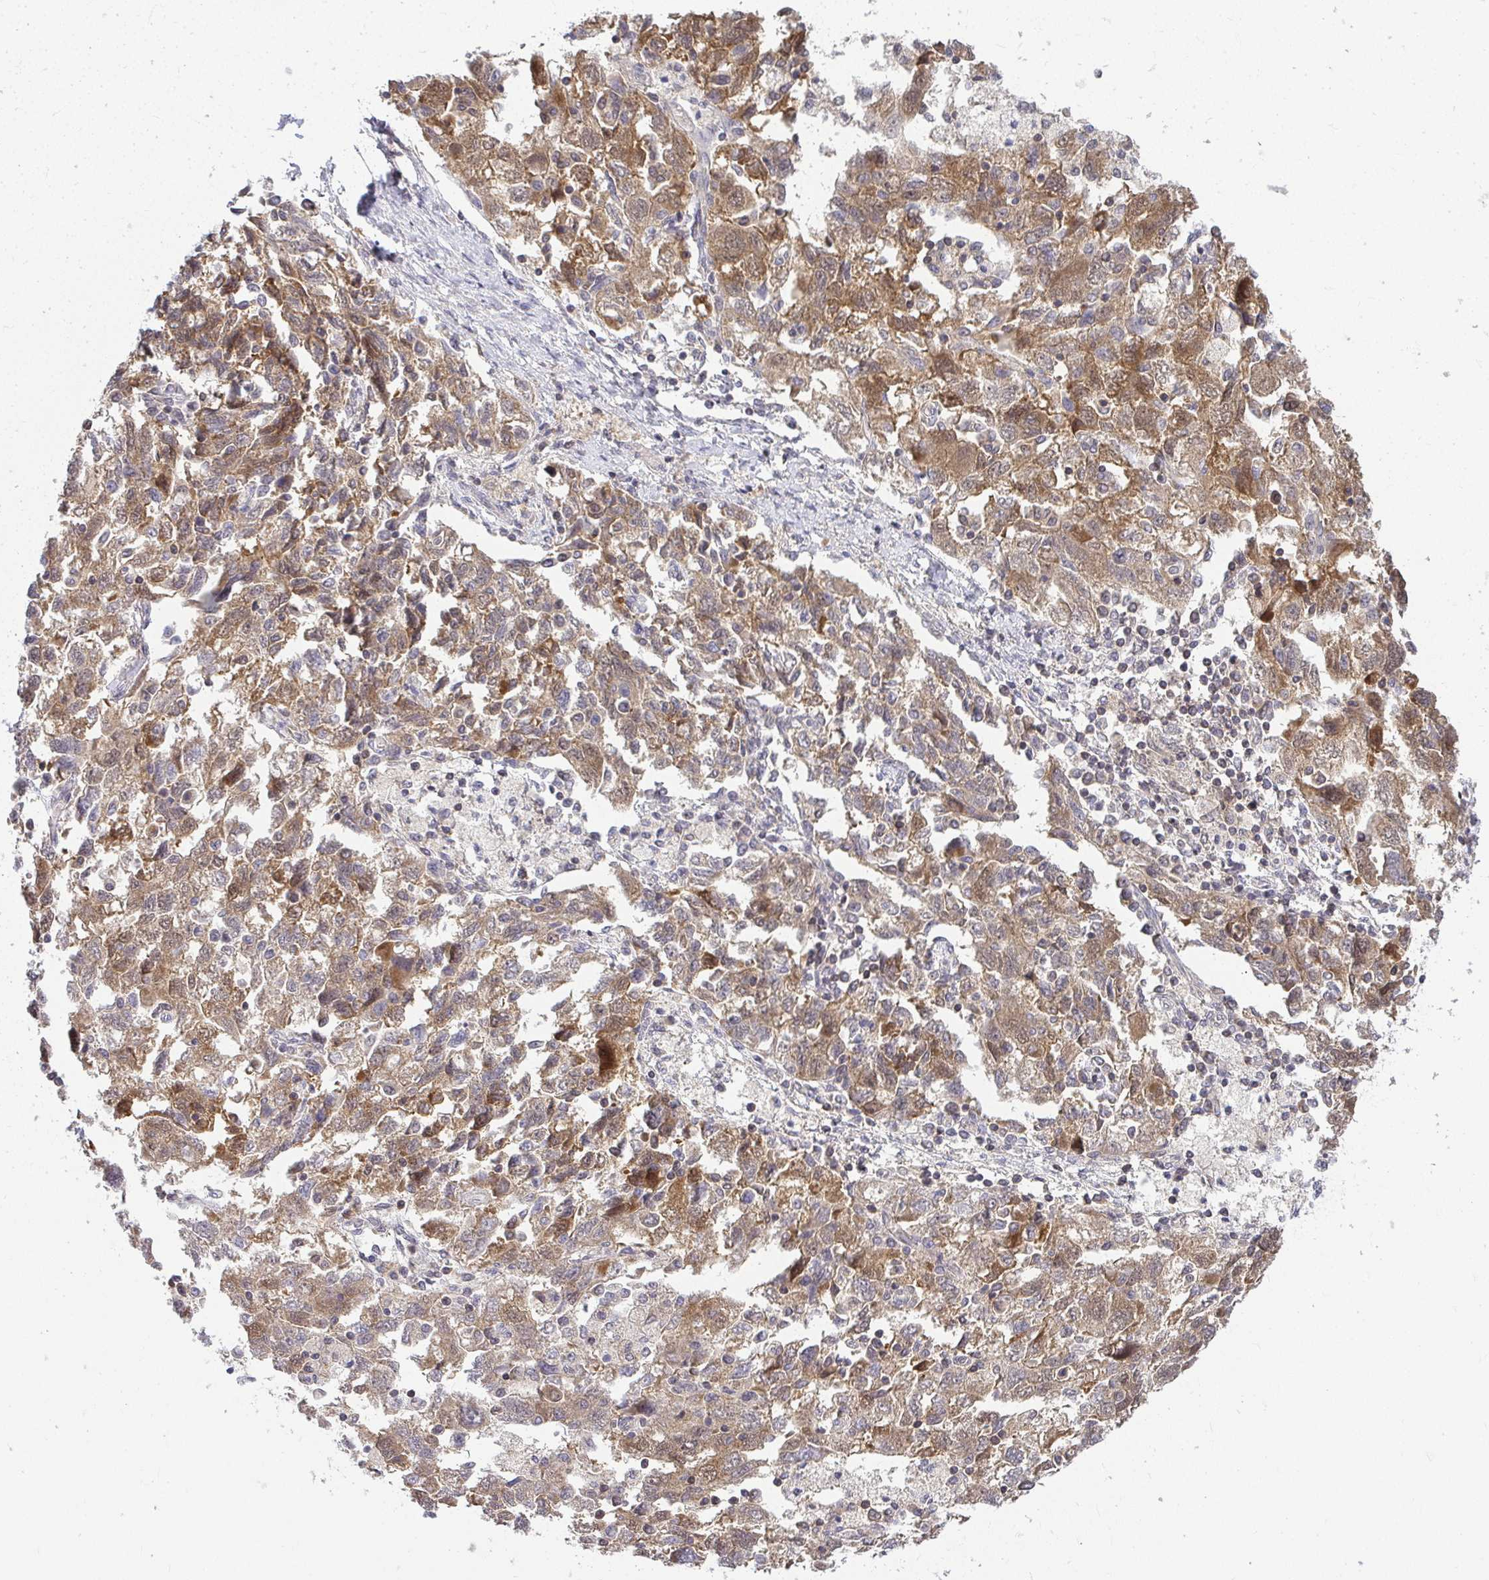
{"staining": {"intensity": "moderate", "quantity": ">75%", "location": "cytoplasmic/membranous"}, "tissue": "ovarian cancer", "cell_type": "Tumor cells", "image_type": "cancer", "snomed": [{"axis": "morphology", "description": "Carcinoma, NOS"}, {"axis": "morphology", "description": "Cystadenocarcinoma, serous, NOS"}, {"axis": "topography", "description": "Ovary"}], "caption": "IHC micrograph of human ovarian carcinoma stained for a protein (brown), which reveals medium levels of moderate cytoplasmic/membranous positivity in about >75% of tumor cells.", "gene": "HDHD2", "patient": {"sex": "female", "age": 69}}